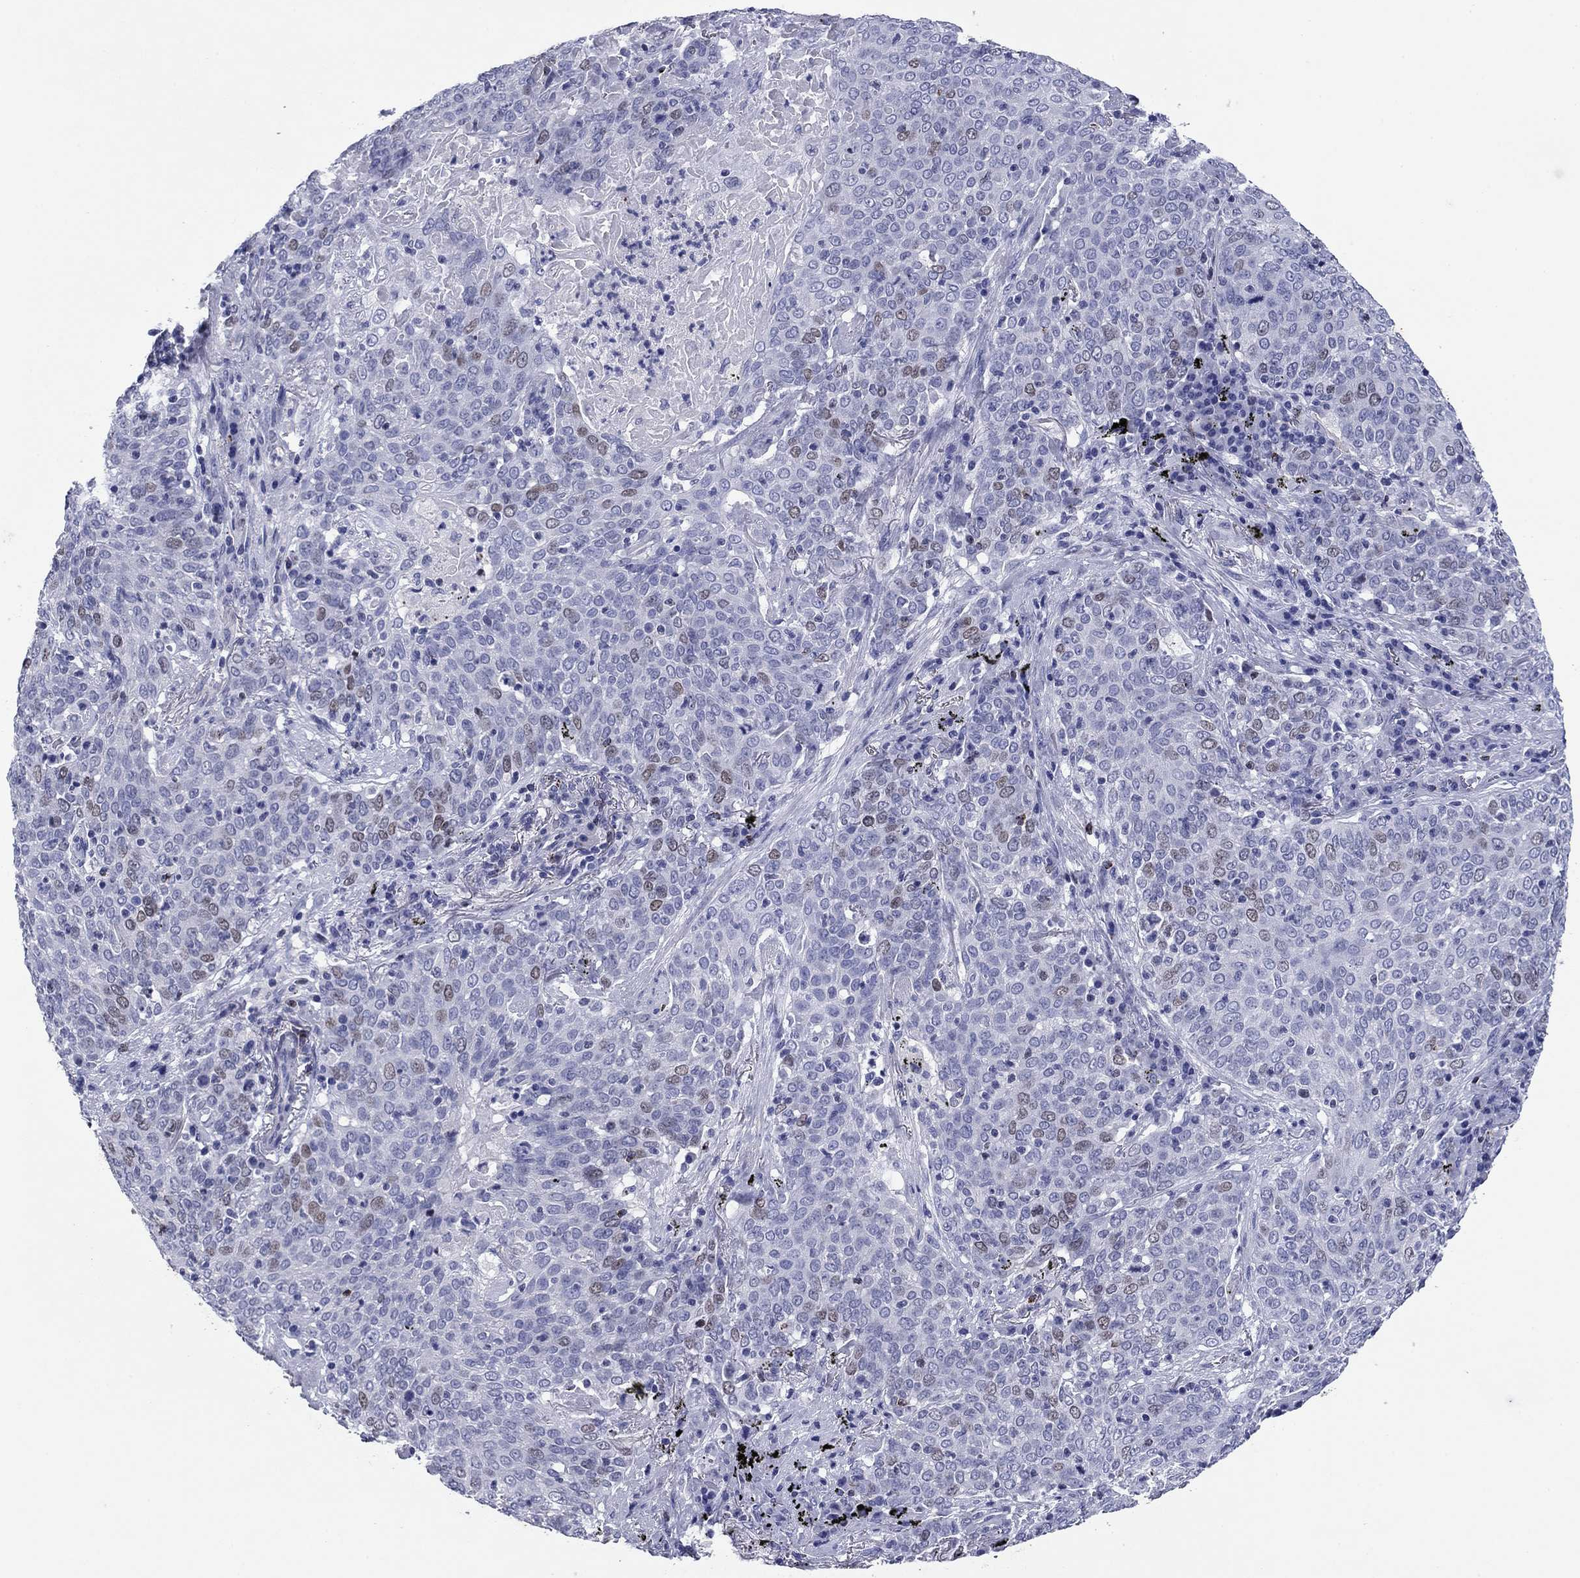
{"staining": {"intensity": "negative", "quantity": "none", "location": "none"}, "tissue": "lung cancer", "cell_type": "Tumor cells", "image_type": "cancer", "snomed": [{"axis": "morphology", "description": "Squamous cell carcinoma, NOS"}, {"axis": "topography", "description": "Lung"}], "caption": "This is a micrograph of immunohistochemistry (IHC) staining of lung squamous cell carcinoma, which shows no positivity in tumor cells. Nuclei are stained in blue.", "gene": "GZMK", "patient": {"sex": "male", "age": 82}}